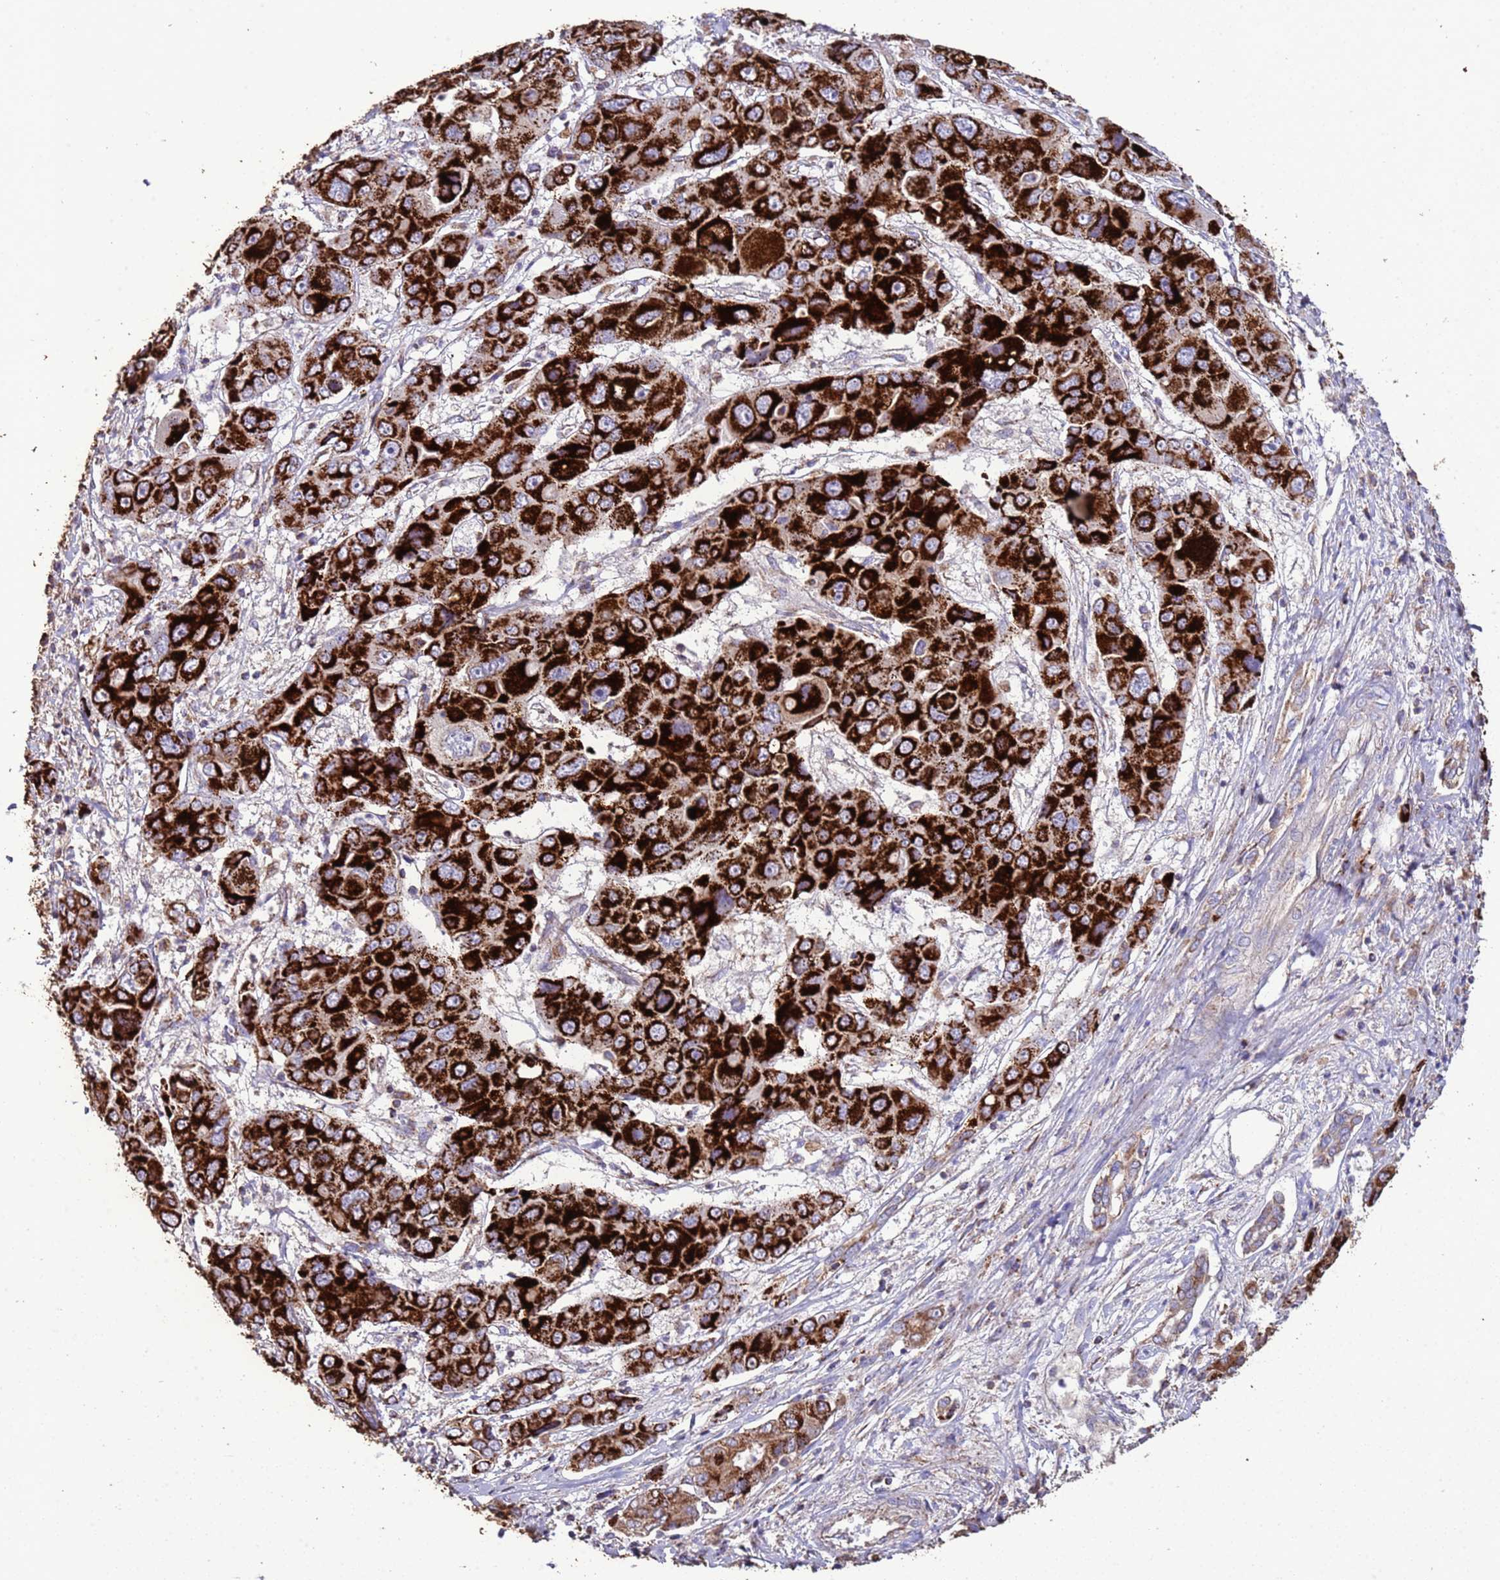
{"staining": {"intensity": "strong", "quantity": ">75%", "location": "cytoplasmic/membranous"}, "tissue": "liver cancer", "cell_type": "Tumor cells", "image_type": "cancer", "snomed": [{"axis": "morphology", "description": "Cholangiocarcinoma"}, {"axis": "topography", "description": "Liver"}], "caption": "An IHC micrograph of neoplastic tissue is shown. Protein staining in brown shows strong cytoplasmic/membranous positivity in cholangiocarcinoma (liver) within tumor cells.", "gene": "ZNFX1", "patient": {"sex": "male", "age": 67}}